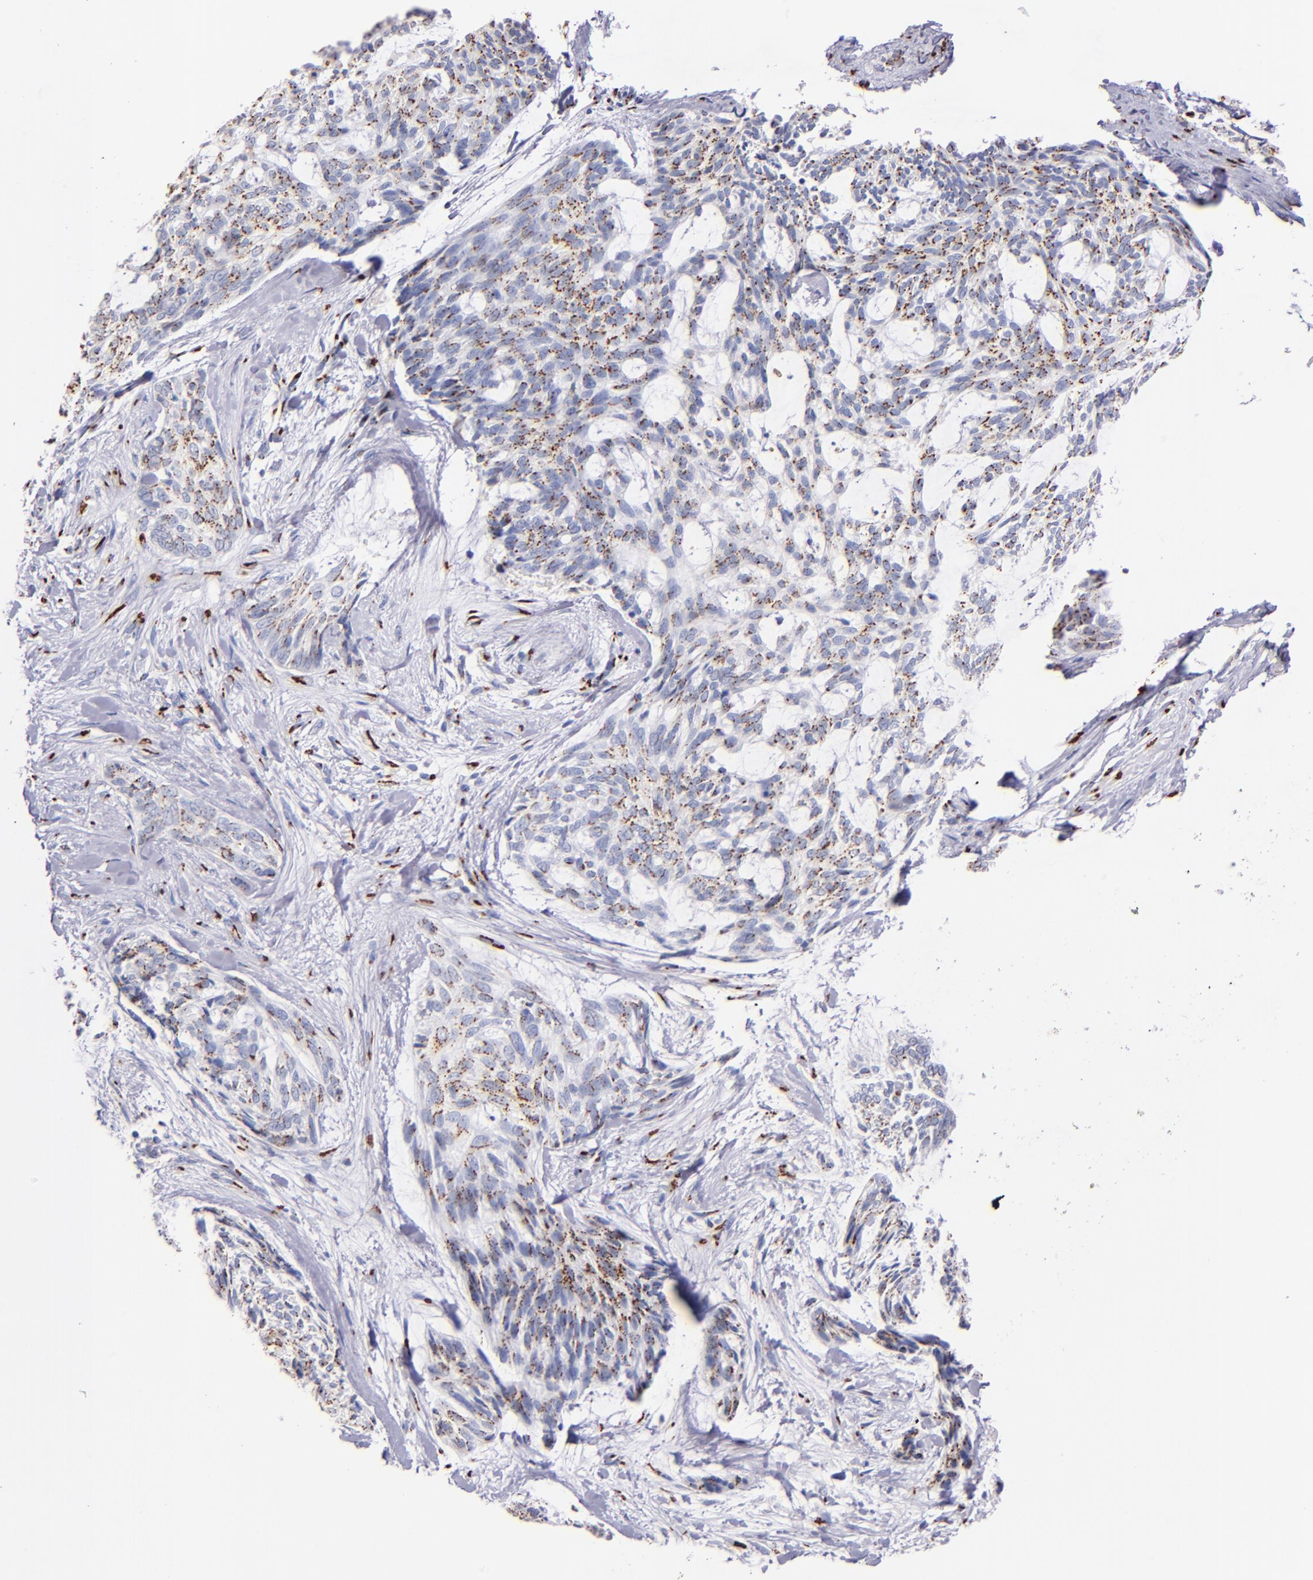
{"staining": {"intensity": "weak", "quantity": "<25%", "location": "cytoplasmic/membranous"}, "tissue": "skin cancer", "cell_type": "Tumor cells", "image_type": "cancer", "snomed": [{"axis": "morphology", "description": "Normal tissue, NOS"}, {"axis": "morphology", "description": "Basal cell carcinoma"}, {"axis": "topography", "description": "Skin"}], "caption": "Tumor cells show no significant staining in skin basal cell carcinoma.", "gene": "GOLIM4", "patient": {"sex": "female", "age": 71}}